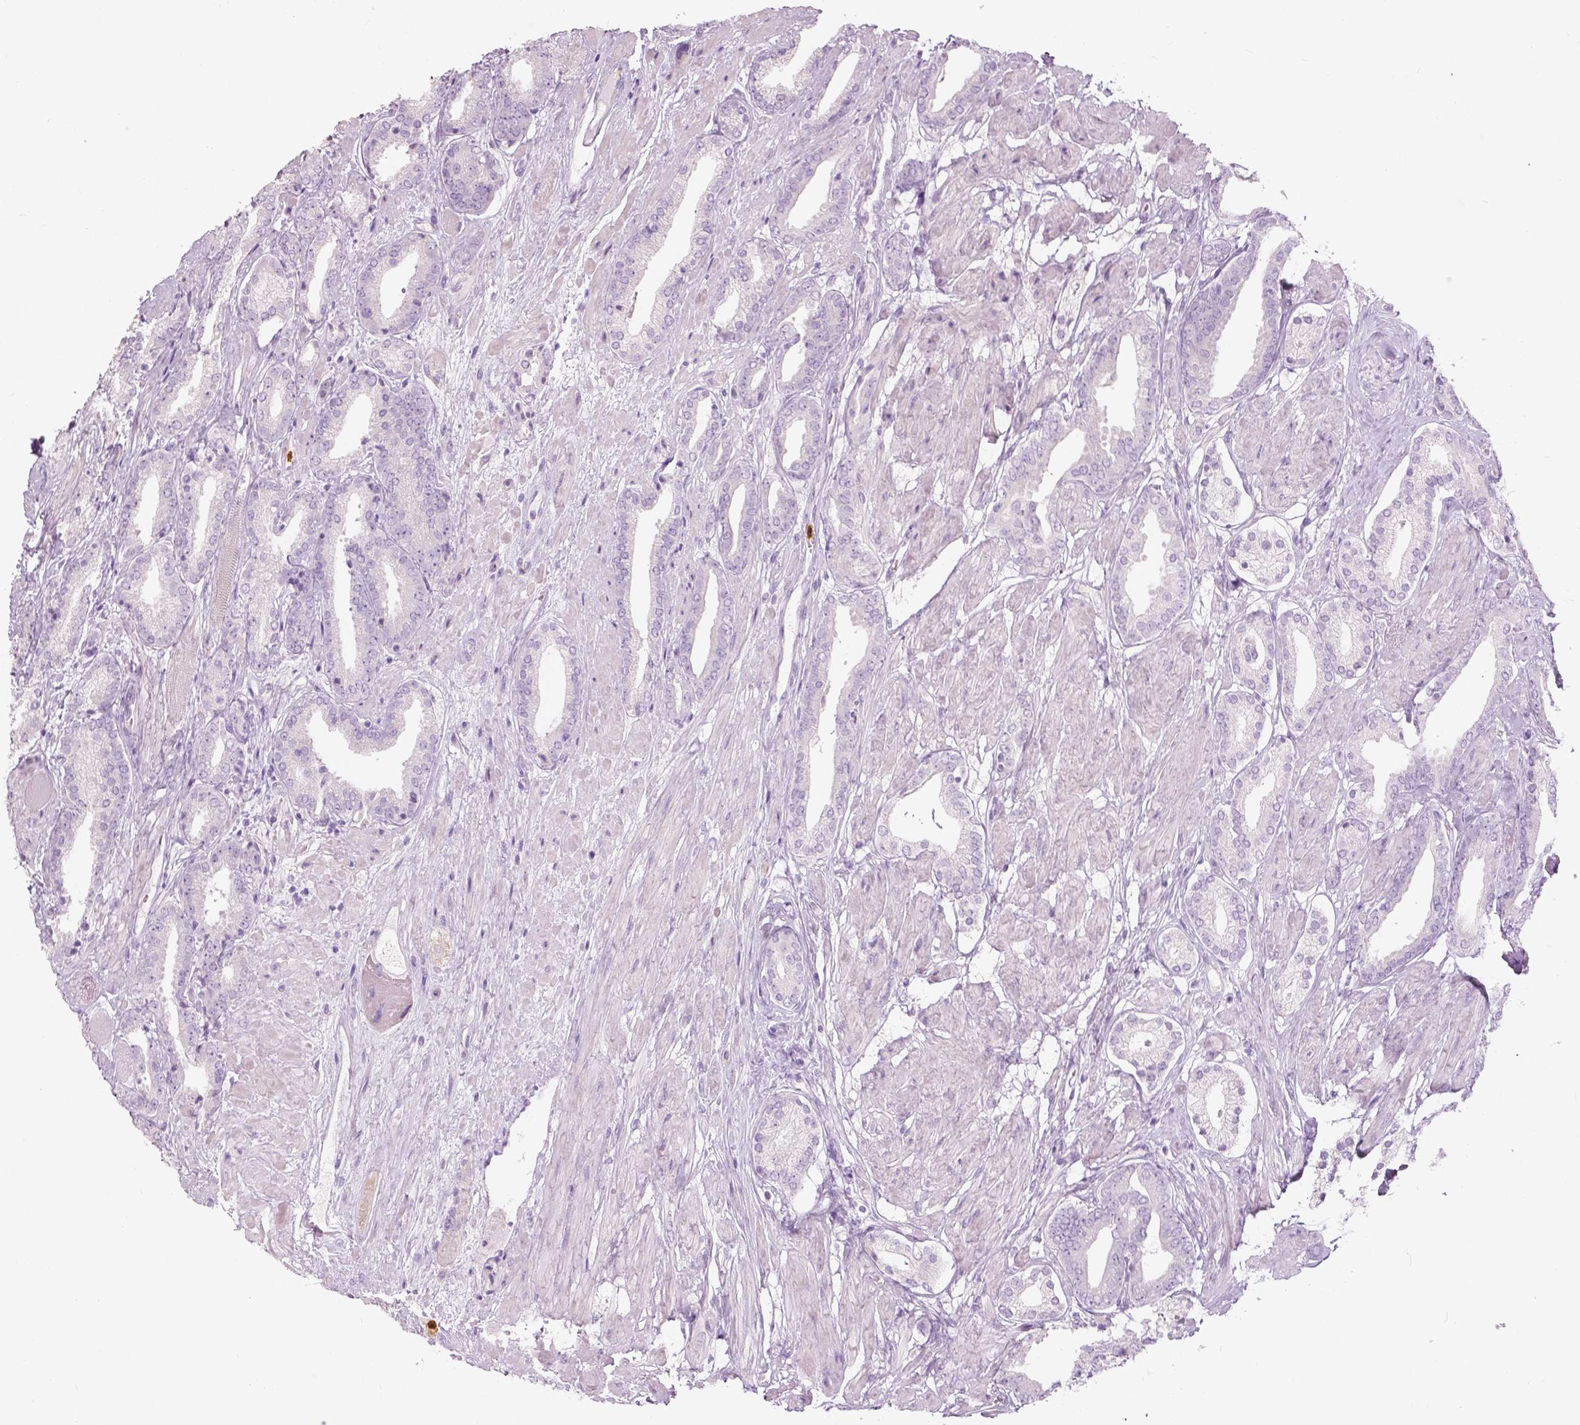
{"staining": {"intensity": "negative", "quantity": "none", "location": "none"}, "tissue": "prostate cancer", "cell_type": "Tumor cells", "image_type": "cancer", "snomed": [{"axis": "morphology", "description": "Adenocarcinoma, High grade"}, {"axis": "topography", "description": "Prostate"}], "caption": "This is an immunohistochemistry (IHC) image of human prostate adenocarcinoma (high-grade). There is no staining in tumor cells.", "gene": "CXCR2", "patient": {"sex": "male", "age": 56}}